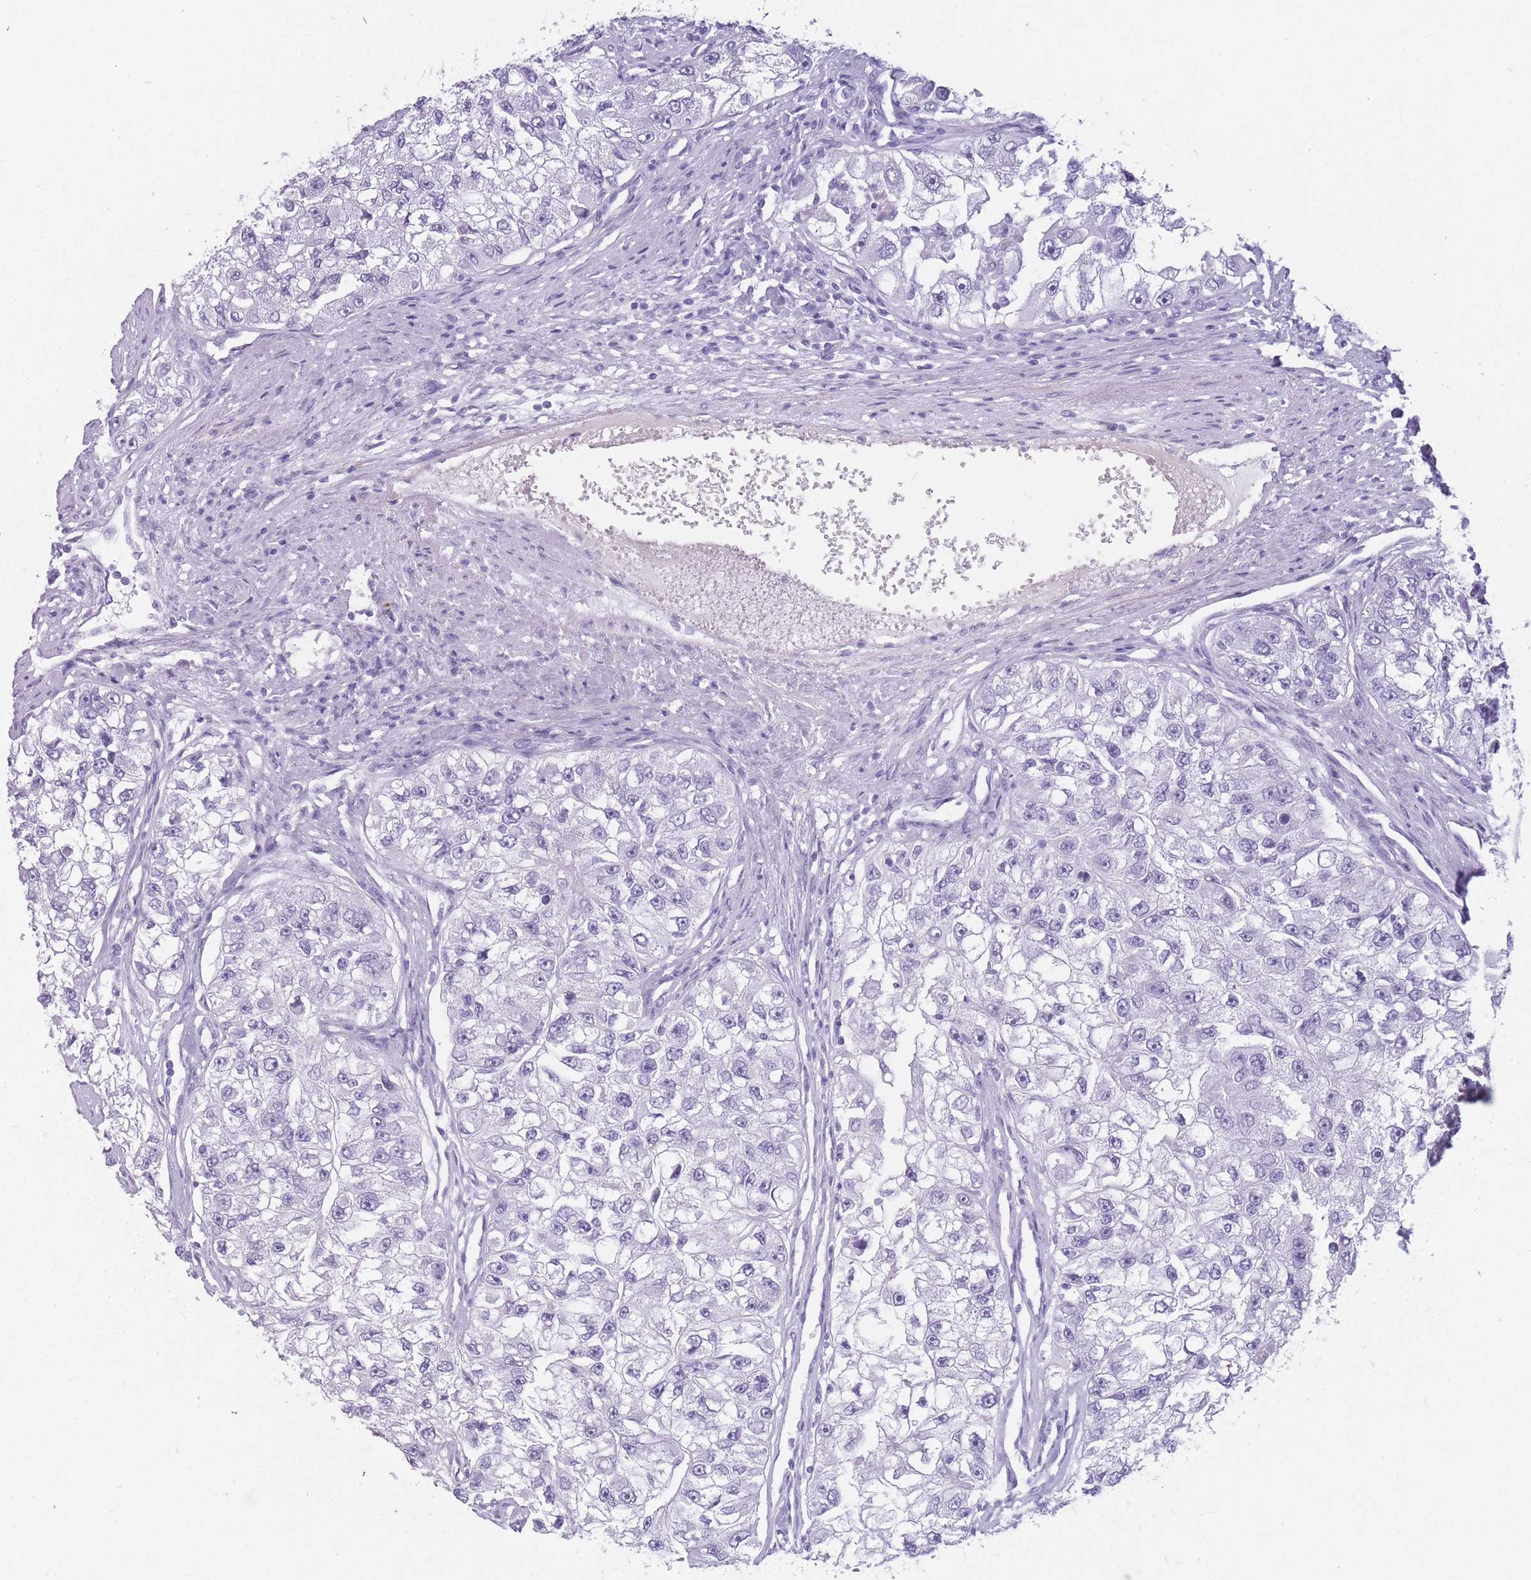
{"staining": {"intensity": "negative", "quantity": "none", "location": "none"}, "tissue": "renal cancer", "cell_type": "Tumor cells", "image_type": "cancer", "snomed": [{"axis": "morphology", "description": "Adenocarcinoma, NOS"}, {"axis": "topography", "description": "Kidney"}], "caption": "A micrograph of human renal cancer (adenocarcinoma) is negative for staining in tumor cells.", "gene": "TNFSF11", "patient": {"sex": "male", "age": 63}}